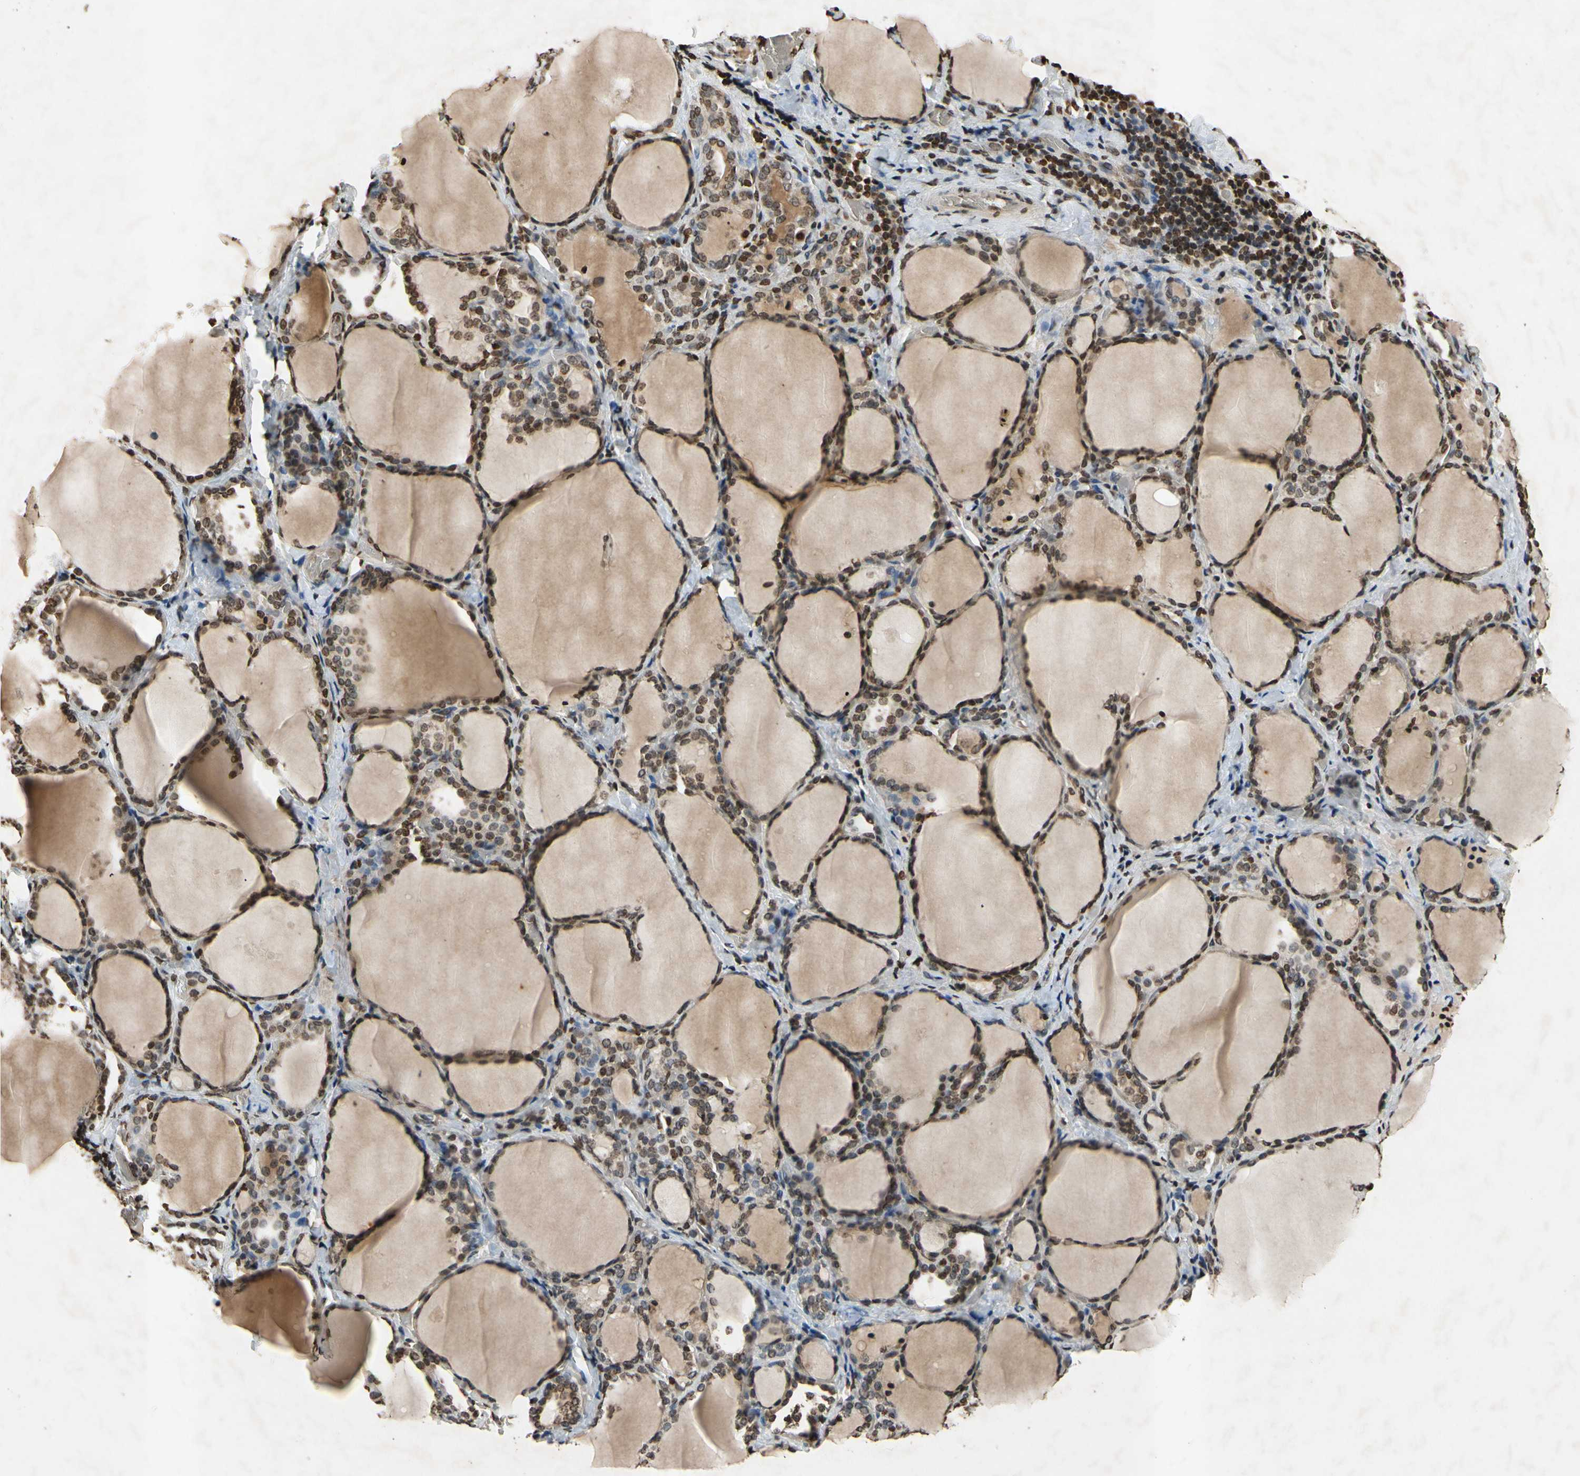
{"staining": {"intensity": "moderate", "quantity": ">75%", "location": "nuclear"}, "tissue": "thyroid gland", "cell_type": "Glandular cells", "image_type": "normal", "snomed": [{"axis": "morphology", "description": "Normal tissue, NOS"}, {"axis": "morphology", "description": "Papillary adenocarcinoma, NOS"}, {"axis": "topography", "description": "Thyroid gland"}], "caption": "Immunohistochemical staining of normal thyroid gland shows moderate nuclear protein staining in about >75% of glandular cells. (Stains: DAB in brown, nuclei in blue, Microscopy: brightfield microscopy at high magnification).", "gene": "HOXB3", "patient": {"sex": "female", "age": 30}}